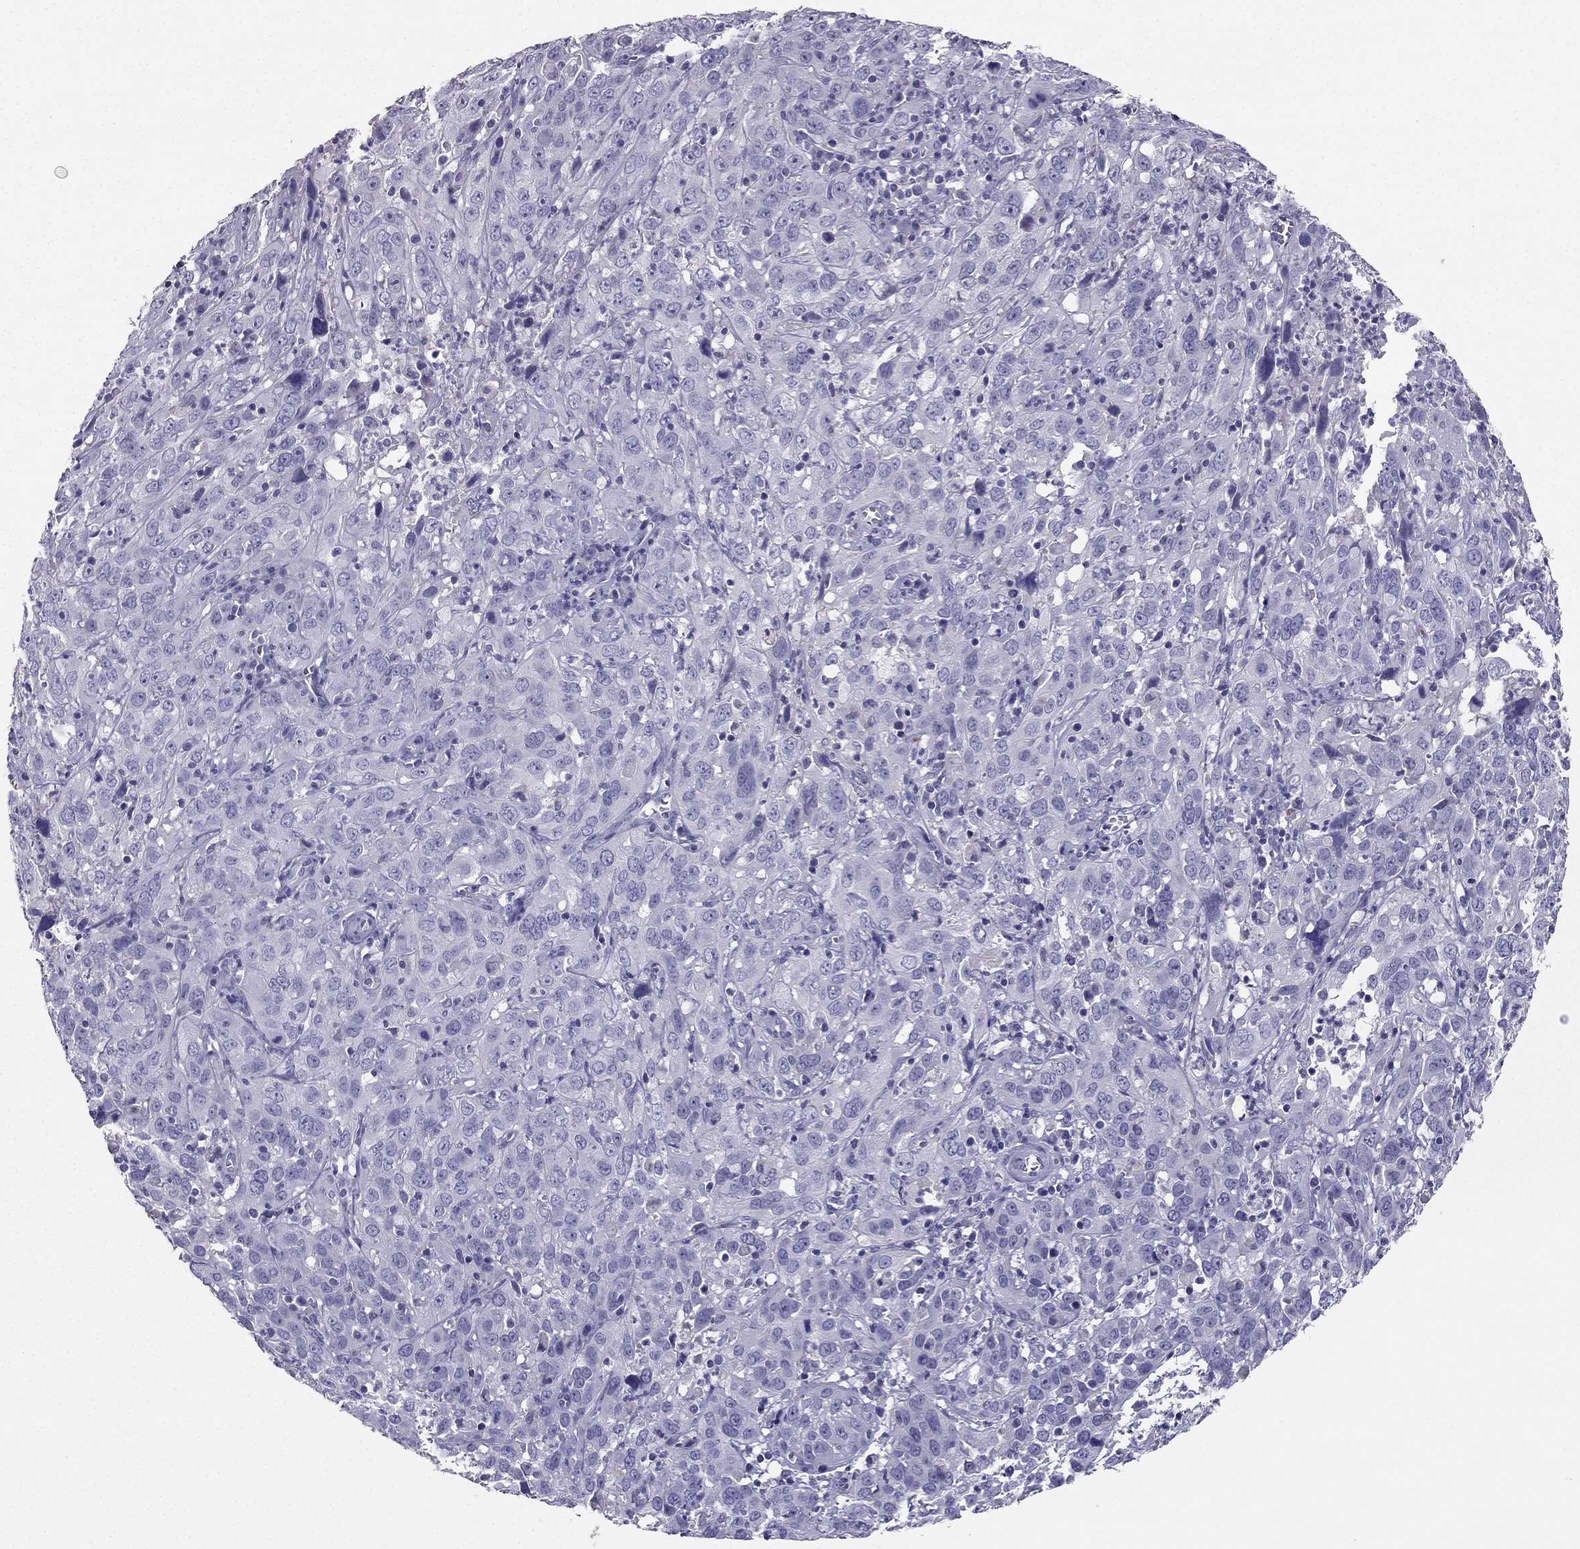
{"staining": {"intensity": "negative", "quantity": "none", "location": "none"}, "tissue": "cervical cancer", "cell_type": "Tumor cells", "image_type": "cancer", "snomed": [{"axis": "morphology", "description": "Squamous cell carcinoma, NOS"}, {"axis": "topography", "description": "Cervix"}], "caption": "DAB immunohistochemical staining of human squamous cell carcinoma (cervical) displays no significant positivity in tumor cells.", "gene": "LMTK3", "patient": {"sex": "female", "age": 32}}